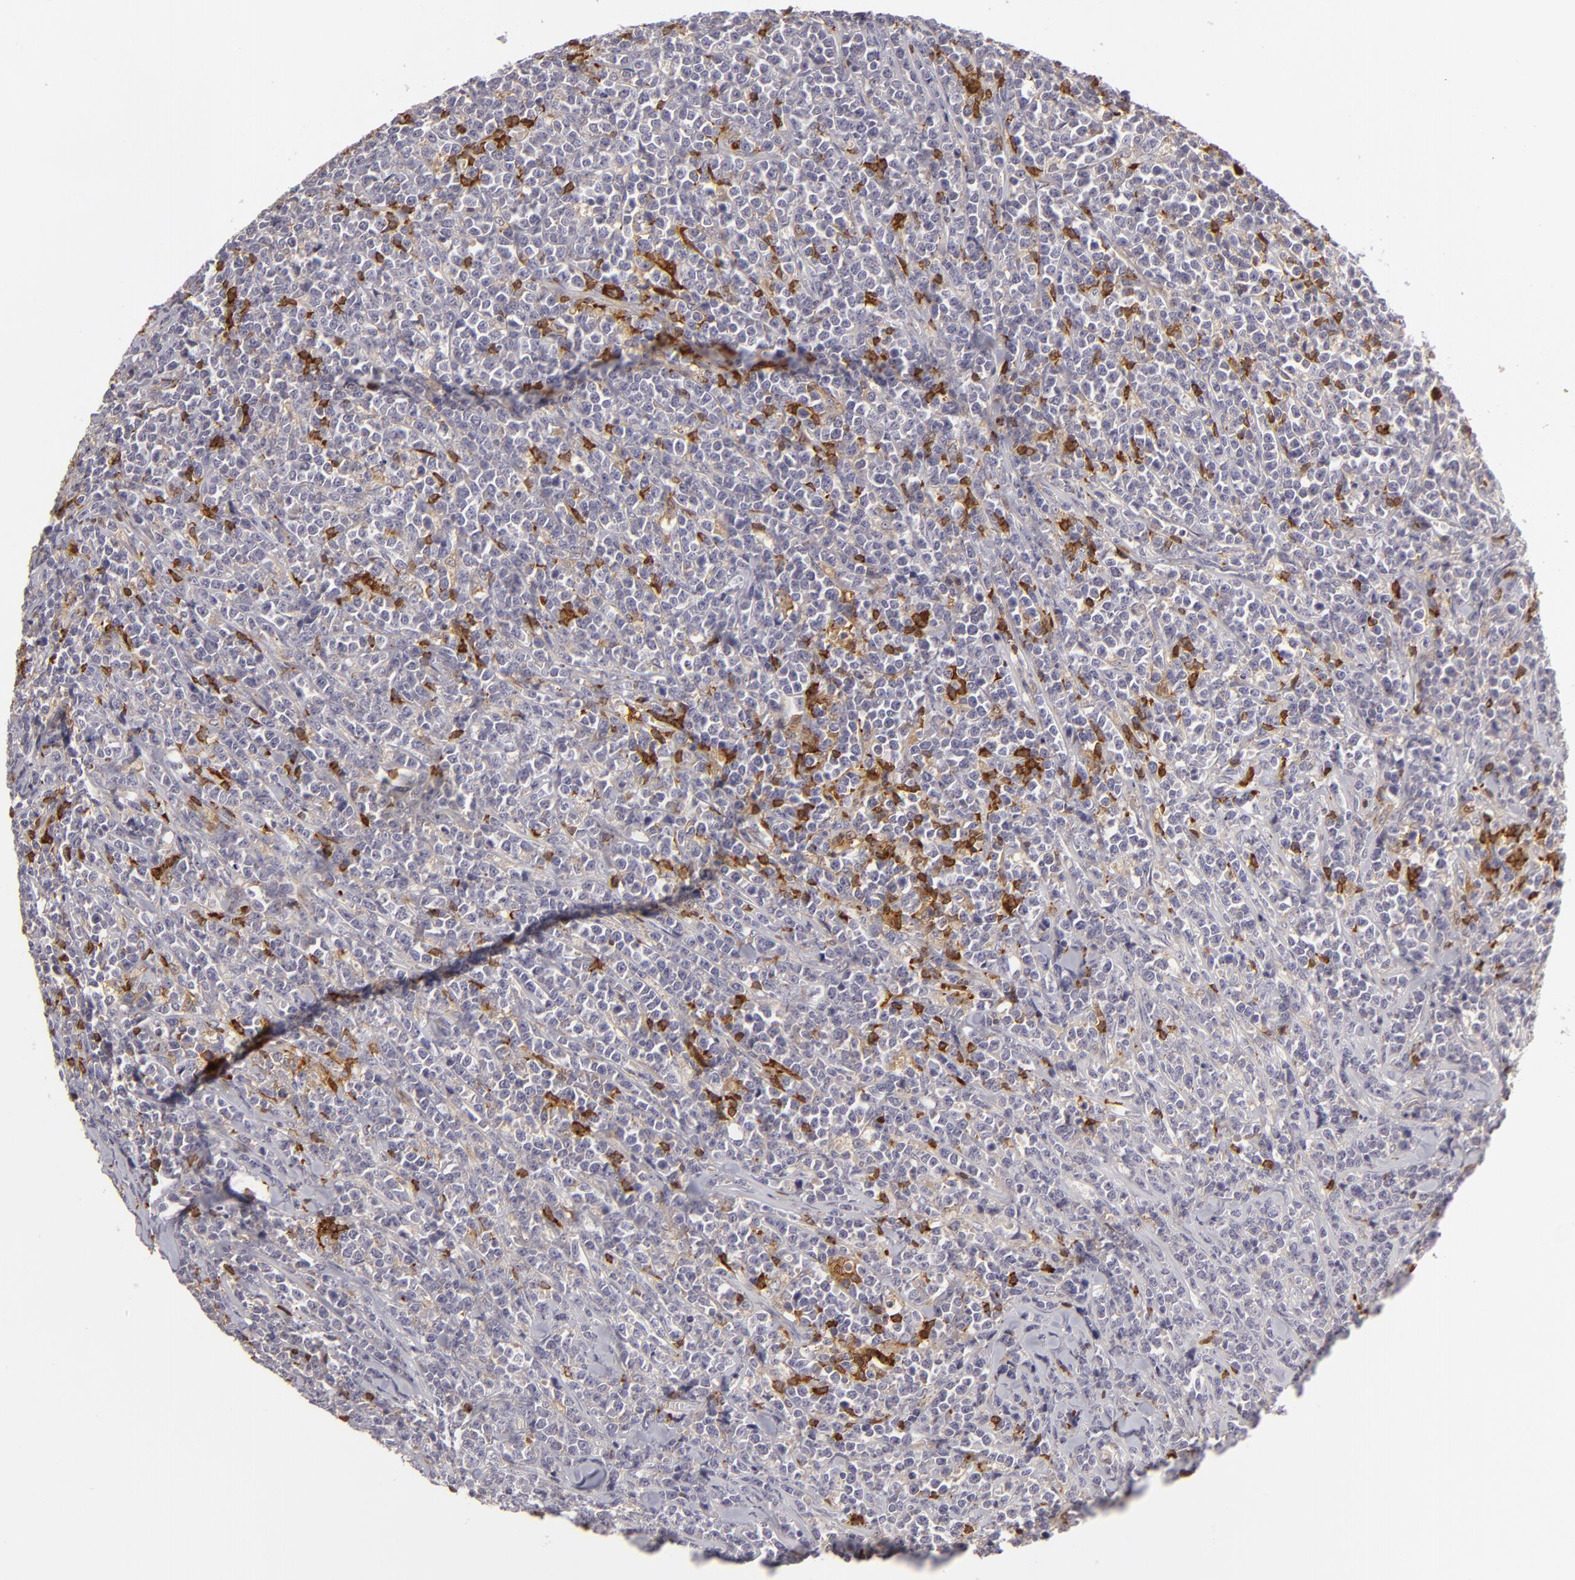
{"staining": {"intensity": "moderate", "quantity": "<25%", "location": "cytoplasmic/membranous"}, "tissue": "lymphoma", "cell_type": "Tumor cells", "image_type": "cancer", "snomed": [{"axis": "morphology", "description": "Malignant lymphoma, non-Hodgkin's type, High grade"}, {"axis": "topography", "description": "Small intestine"}, {"axis": "topography", "description": "Colon"}], "caption": "Moderate cytoplasmic/membranous positivity for a protein is appreciated in about <25% of tumor cells of high-grade malignant lymphoma, non-Hodgkin's type using IHC.", "gene": "APOBEC3G", "patient": {"sex": "male", "age": 8}}